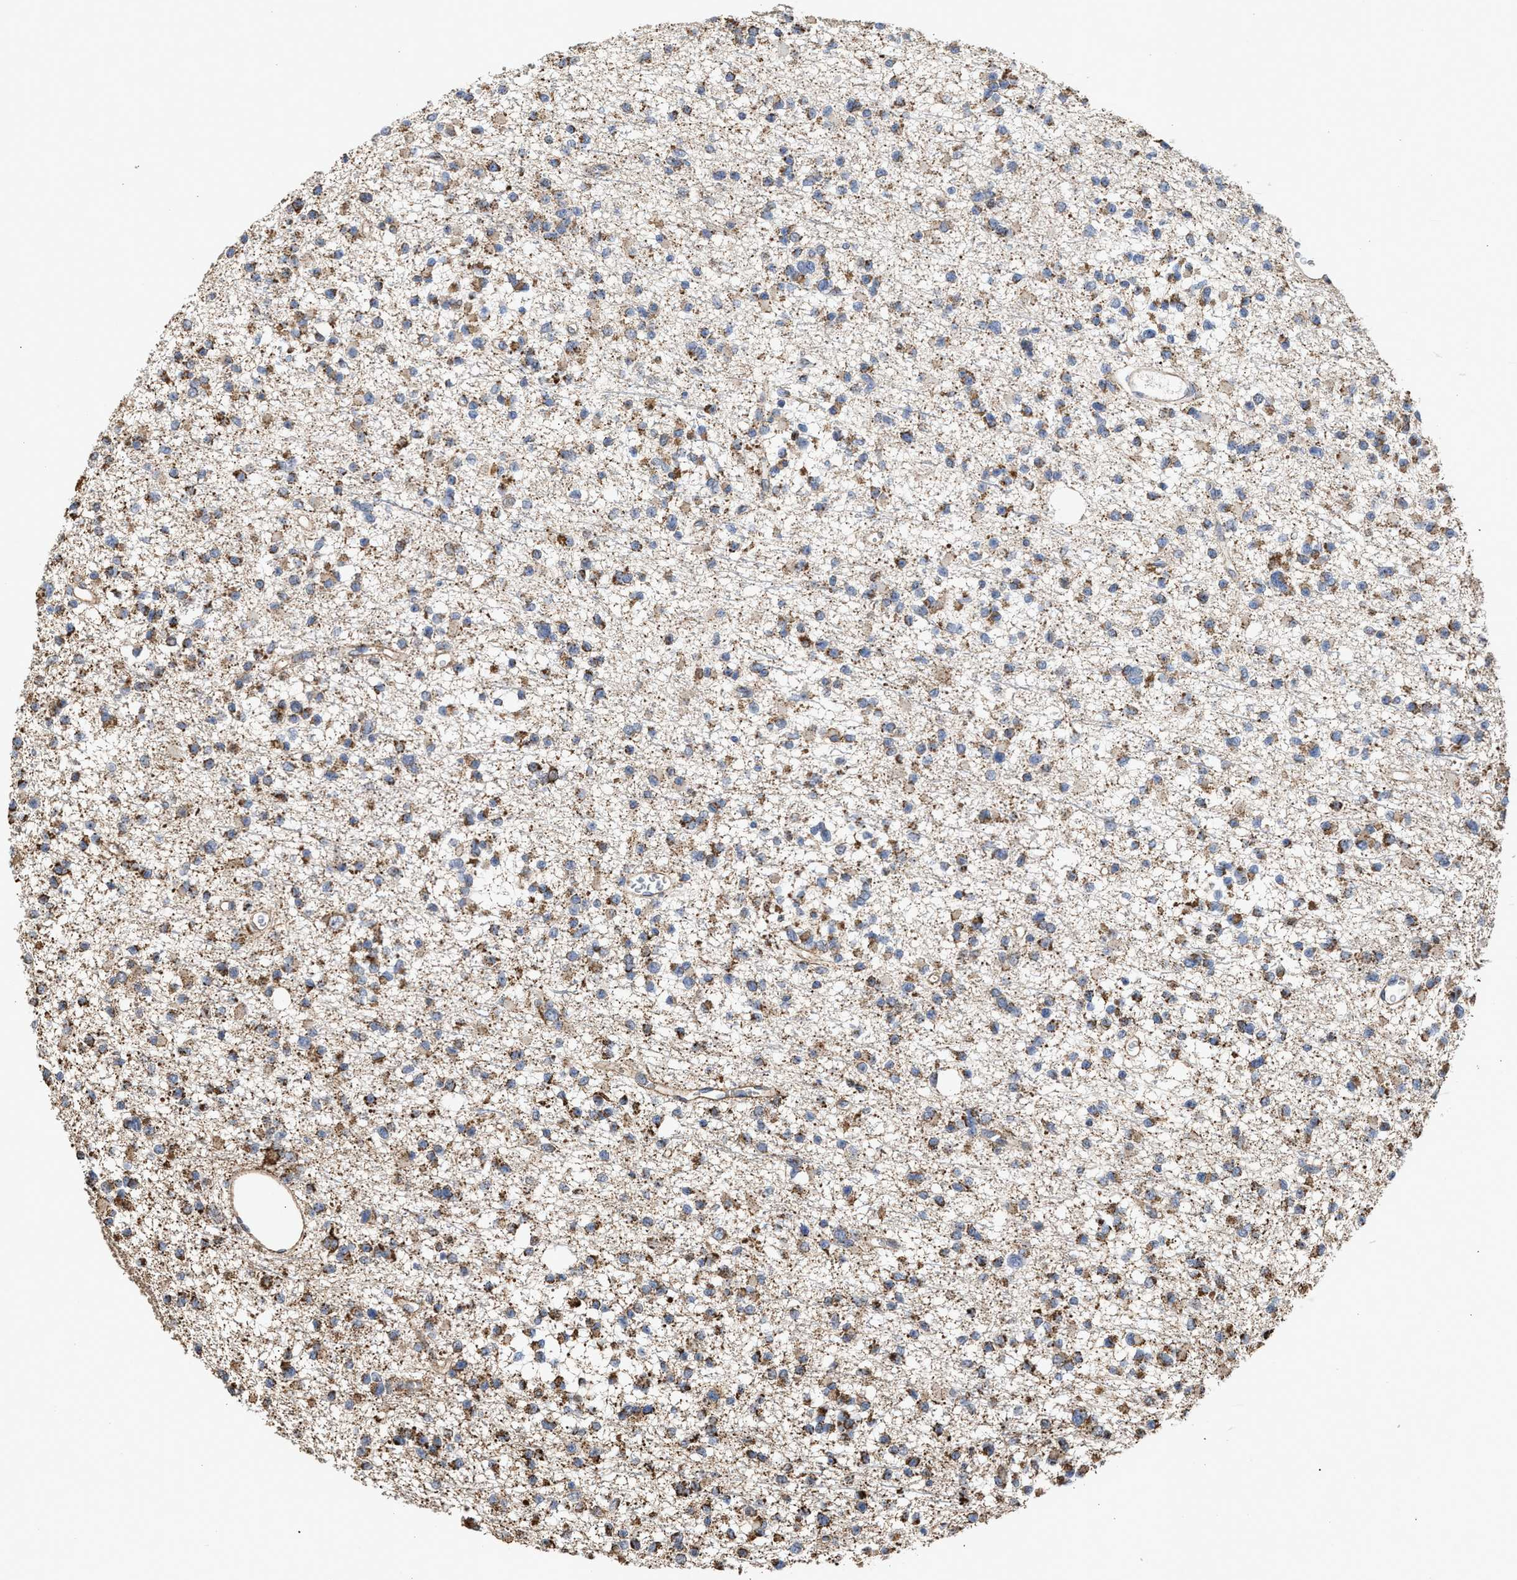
{"staining": {"intensity": "moderate", "quantity": ">75%", "location": "cytoplasmic/membranous"}, "tissue": "glioma", "cell_type": "Tumor cells", "image_type": "cancer", "snomed": [{"axis": "morphology", "description": "Glioma, malignant, Low grade"}, {"axis": "topography", "description": "Brain"}], "caption": "The histopathology image reveals staining of low-grade glioma (malignant), revealing moderate cytoplasmic/membranous protein expression (brown color) within tumor cells. The staining was performed using DAB (3,3'-diaminobenzidine), with brown indicating positive protein expression. Nuclei are stained blue with hematoxylin.", "gene": "EXOSC2", "patient": {"sex": "female", "age": 22}}